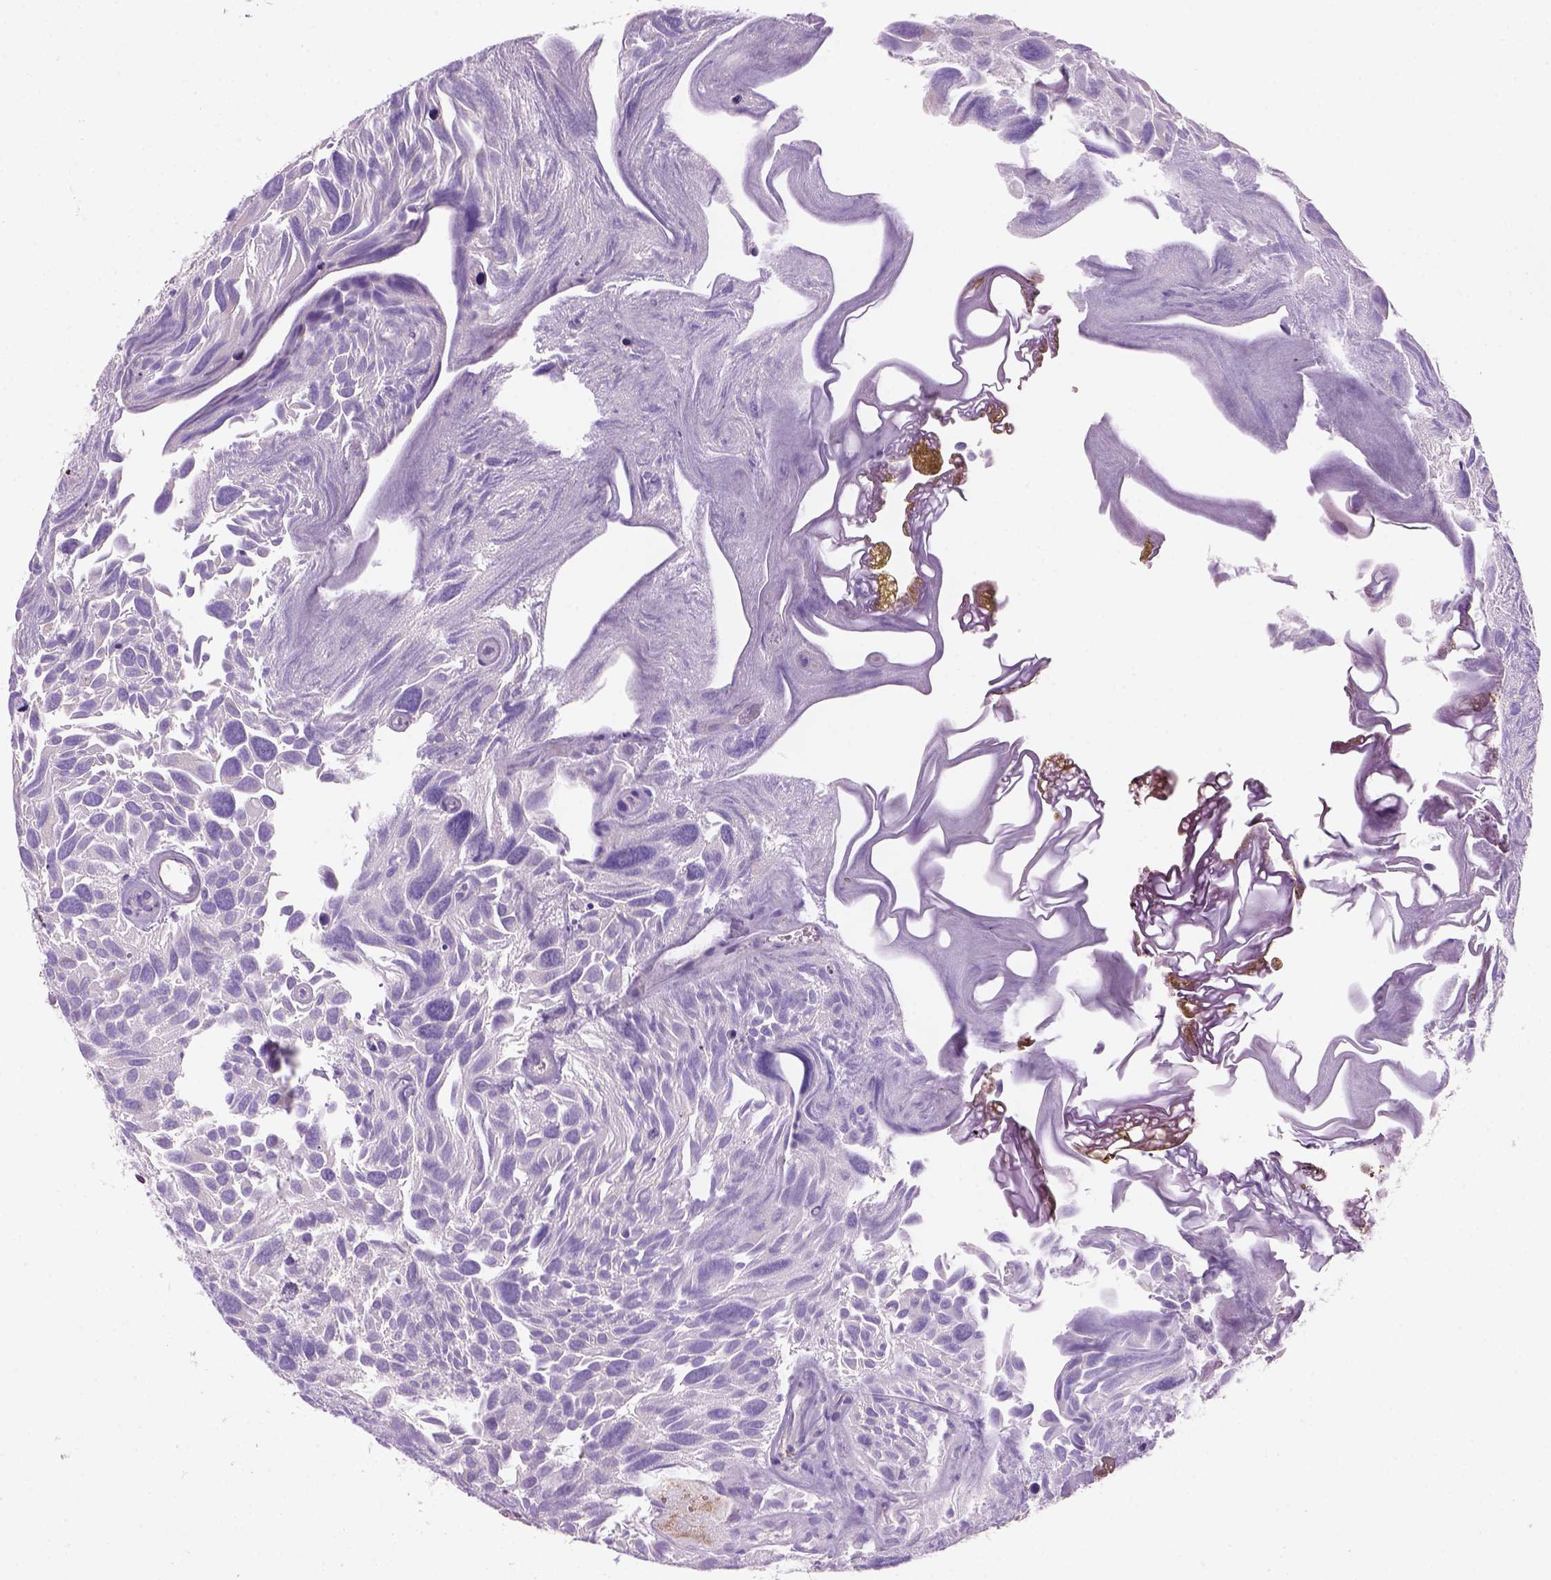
{"staining": {"intensity": "negative", "quantity": "none", "location": "none"}, "tissue": "urothelial cancer", "cell_type": "Tumor cells", "image_type": "cancer", "snomed": [{"axis": "morphology", "description": "Urothelial carcinoma, Low grade"}, {"axis": "topography", "description": "Urinary bladder"}], "caption": "A photomicrograph of human urothelial cancer is negative for staining in tumor cells.", "gene": "CD84", "patient": {"sex": "female", "age": 69}}